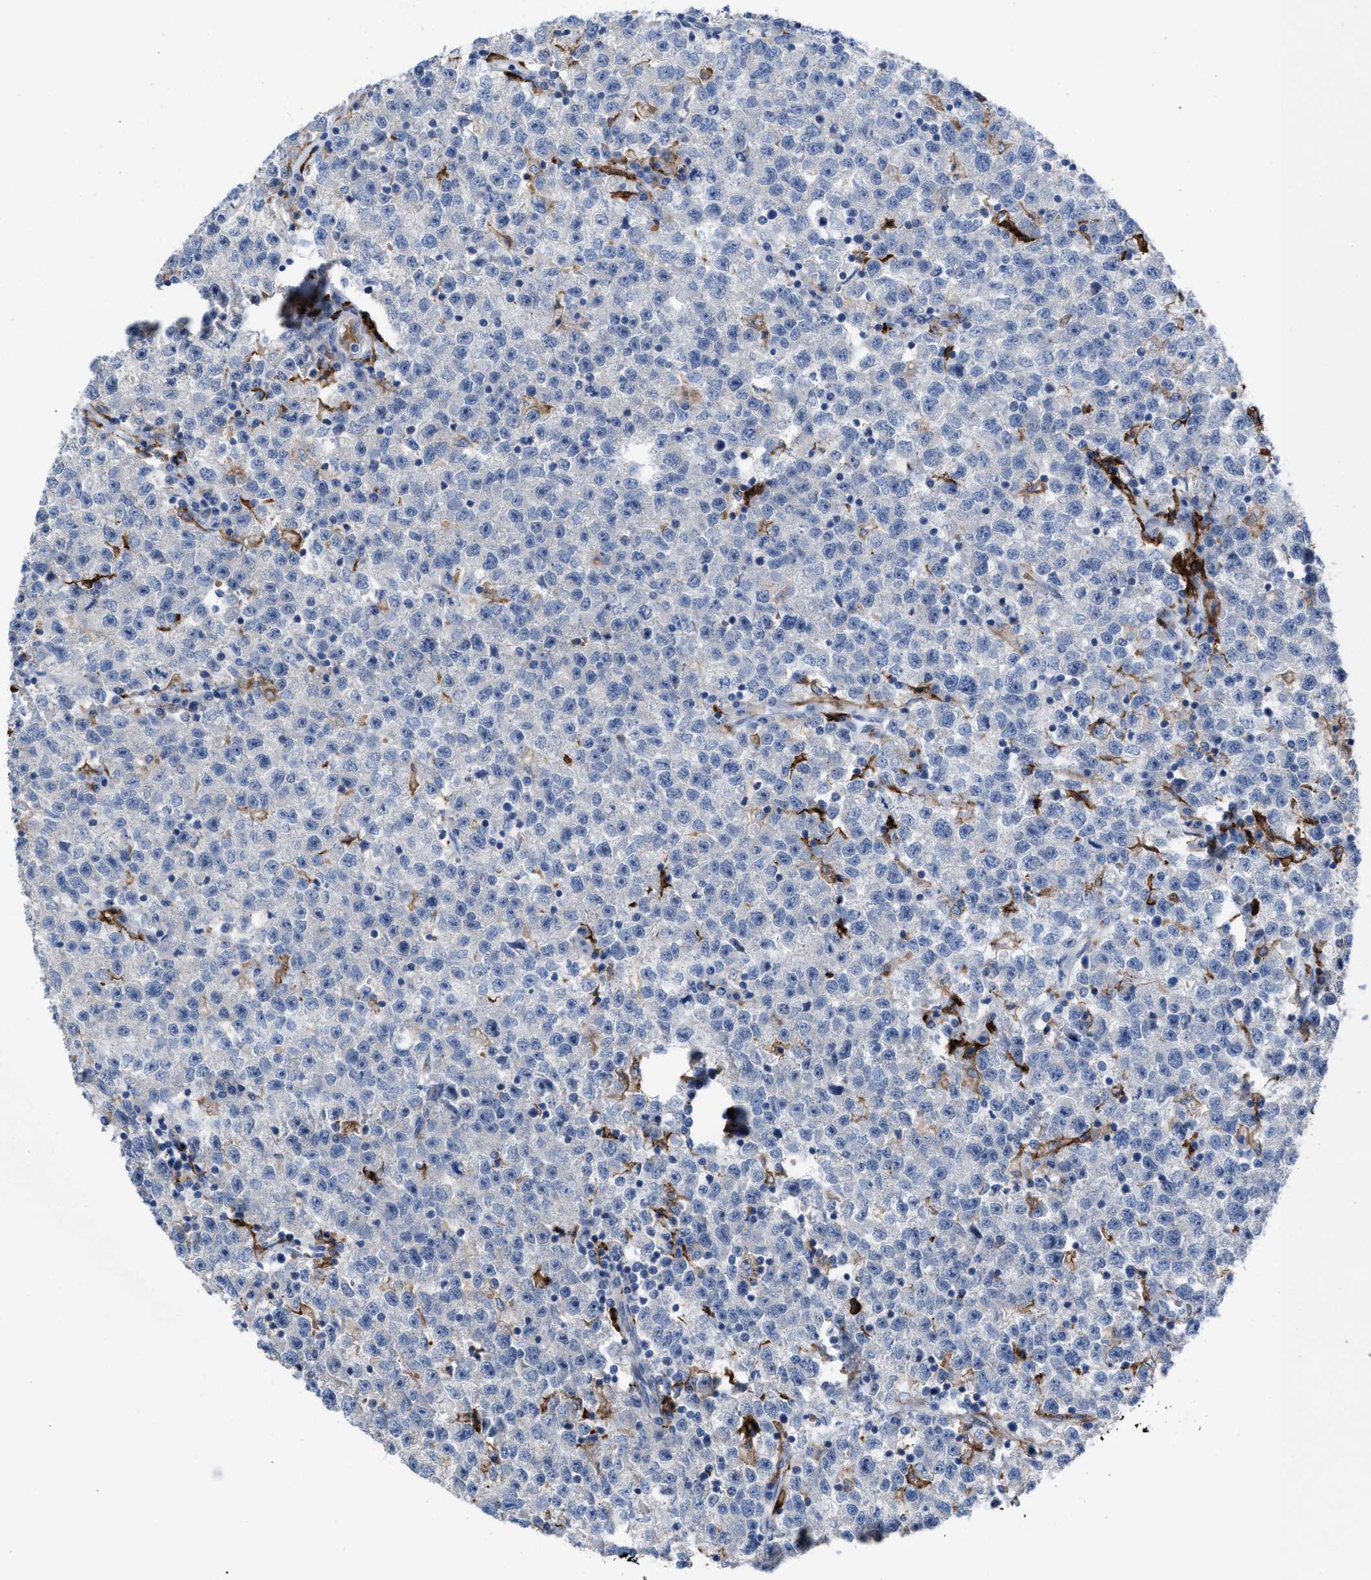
{"staining": {"intensity": "negative", "quantity": "none", "location": "none"}, "tissue": "testis cancer", "cell_type": "Tumor cells", "image_type": "cancer", "snomed": [{"axis": "morphology", "description": "Seminoma, NOS"}, {"axis": "topography", "description": "Testis"}], "caption": "An immunohistochemistry image of testis cancer (seminoma) is shown. There is no staining in tumor cells of testis cancer (seminoma).", "gene": "SLC47A1", "patient": {"sex": "male", "age": 22}}